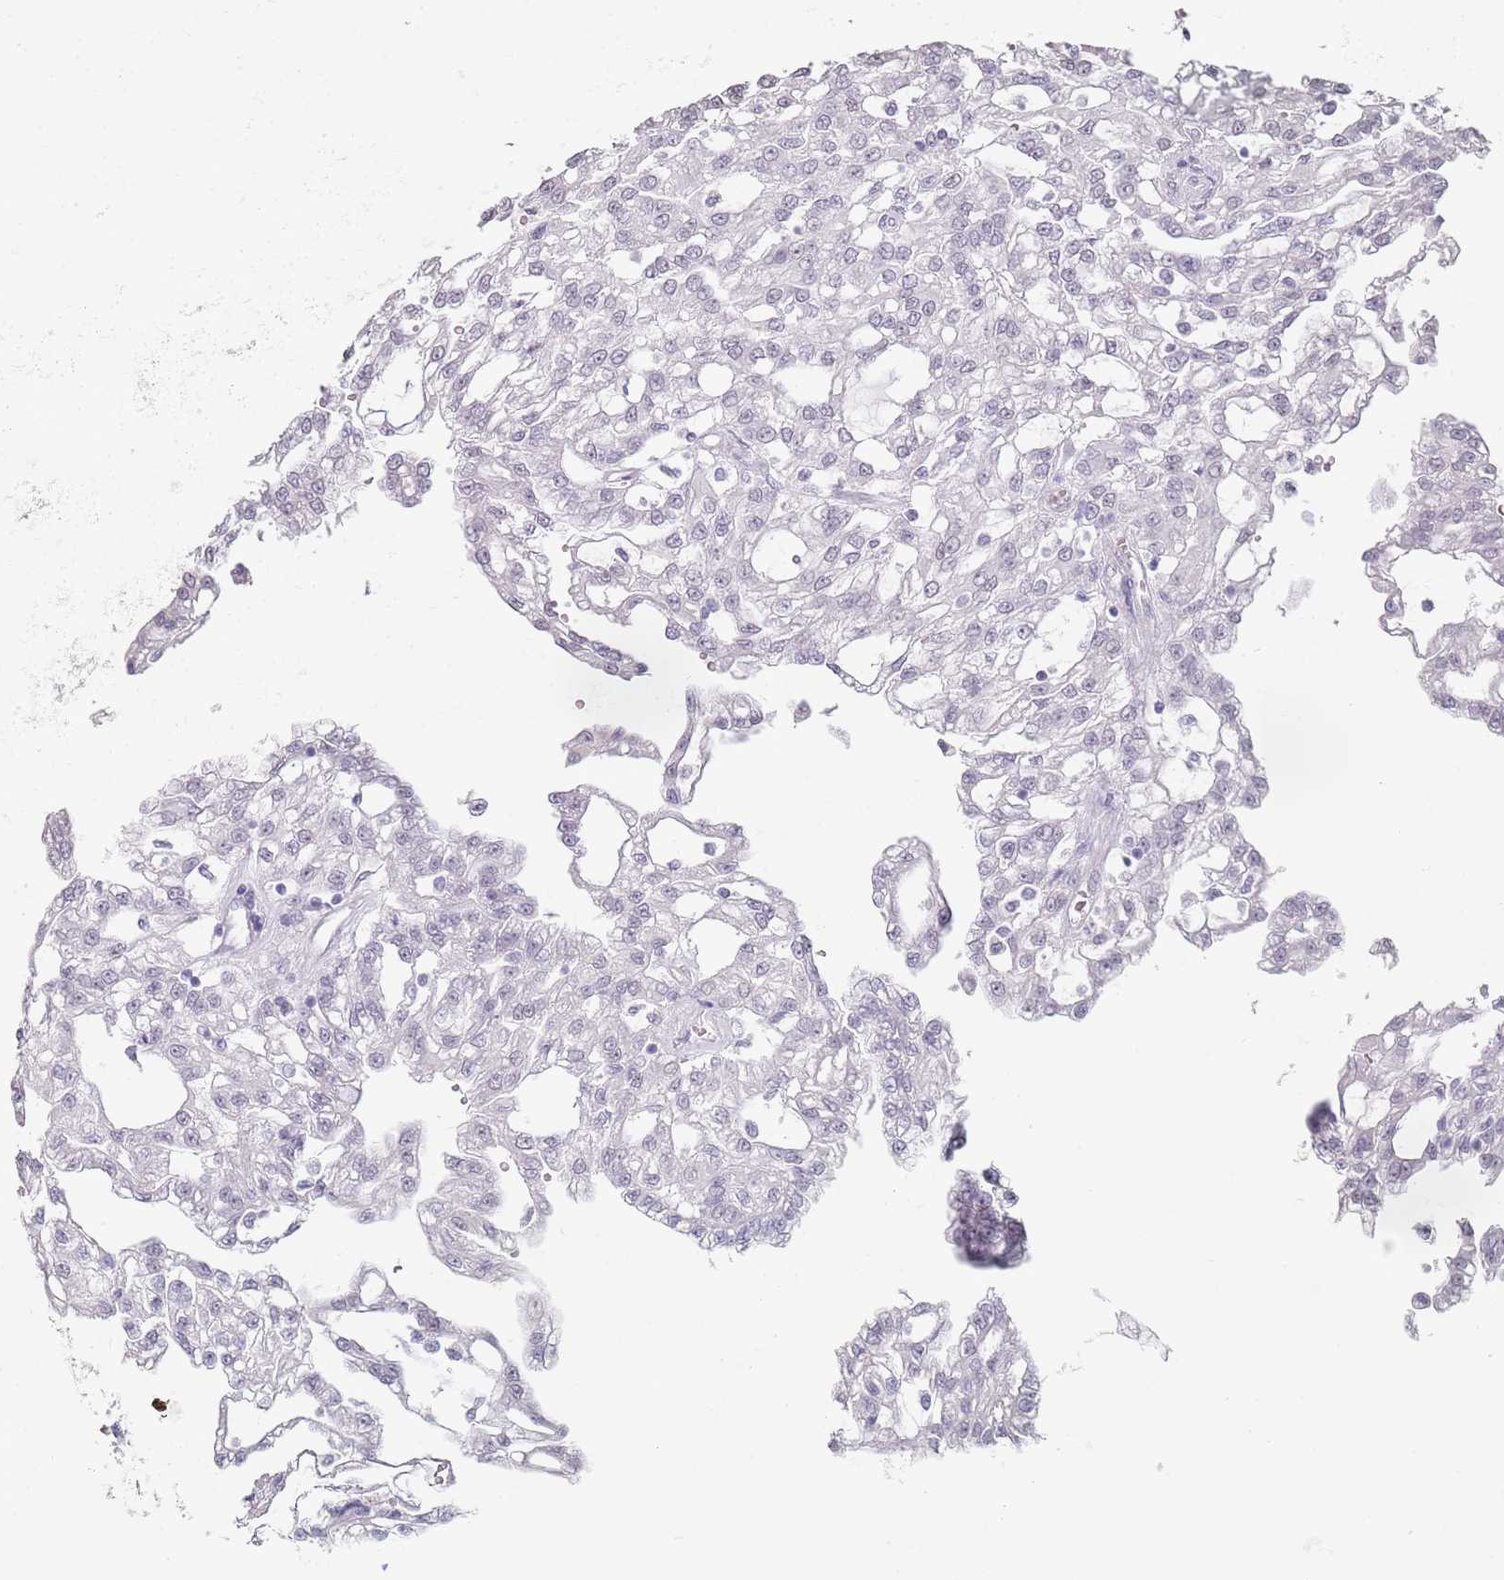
{"staining": {"intensity": "negative", "quantity": "none", "location": "none"}, "tissue": "renal cancer", "cell_type": "Tumor cells", "image_type": "cancer", "snomed": [{"axis": "morphology", "description": "Adenocarcinoma, NOS"}, {"axis": "topography", "description": "Kidney"}], "caption": "IHC of renal cancer demonstrates no positivity in tumor cells.", "gene": "DNAH11", "patient": {"sex": "male", "age": 63}}